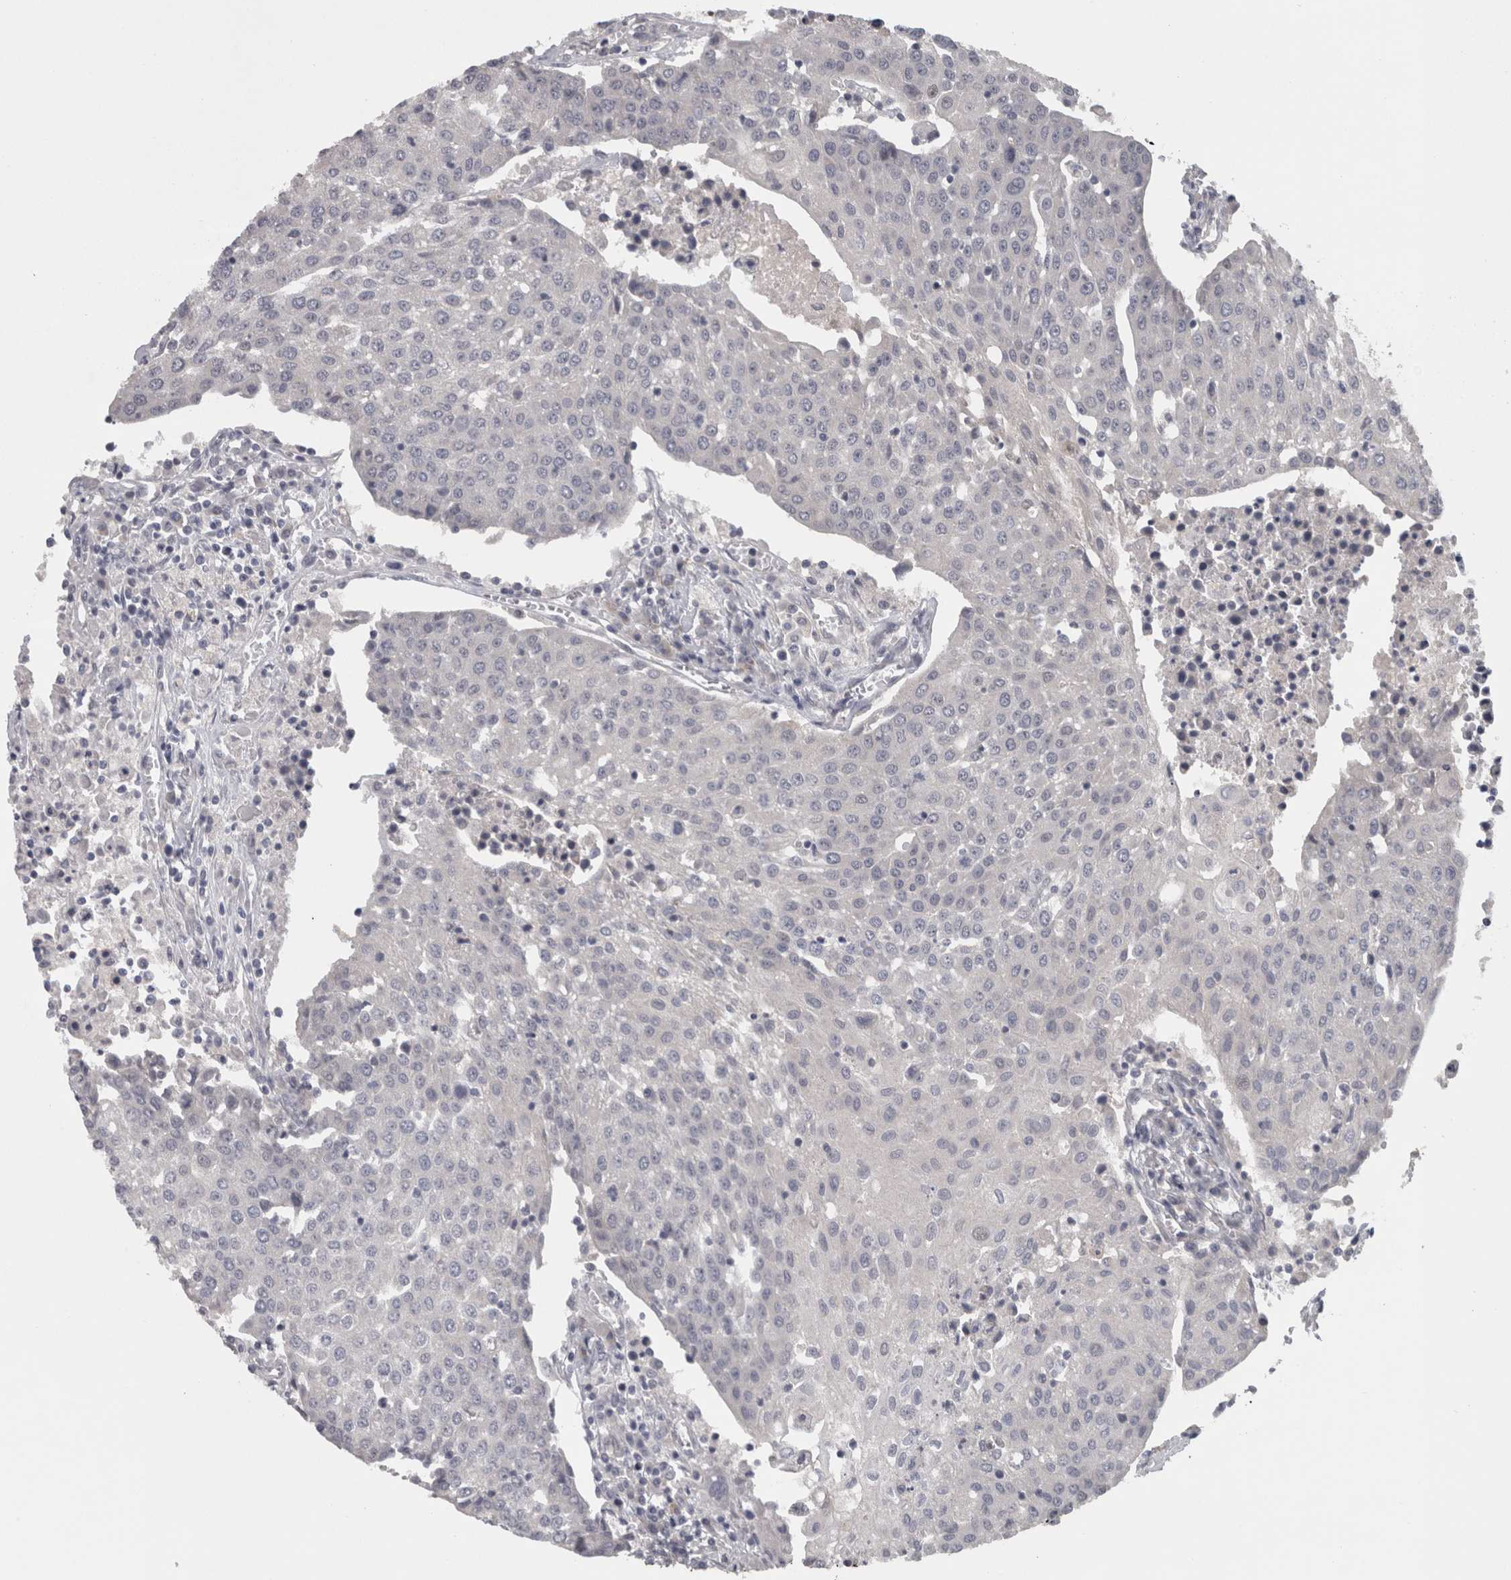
{"staining": {"intensity": "negative", "quantity": "none", "location": "none"}, "tissue": "urothelial cancer", "cell_type": "Tumor cells", "image_type": "cancer", "snomed": [{"axis": "morphology", "description": "Urothelial carcinoma, High grade"}, {"axis": "topography", "description": "Urinary bladder"}], "caption": "Urothelial carcinoma (high-grade) stained for a protein using IHC reveals no expression tumor cells.", "gene": "RMDN1", "patient": {"sex": "female", "age": 85}}